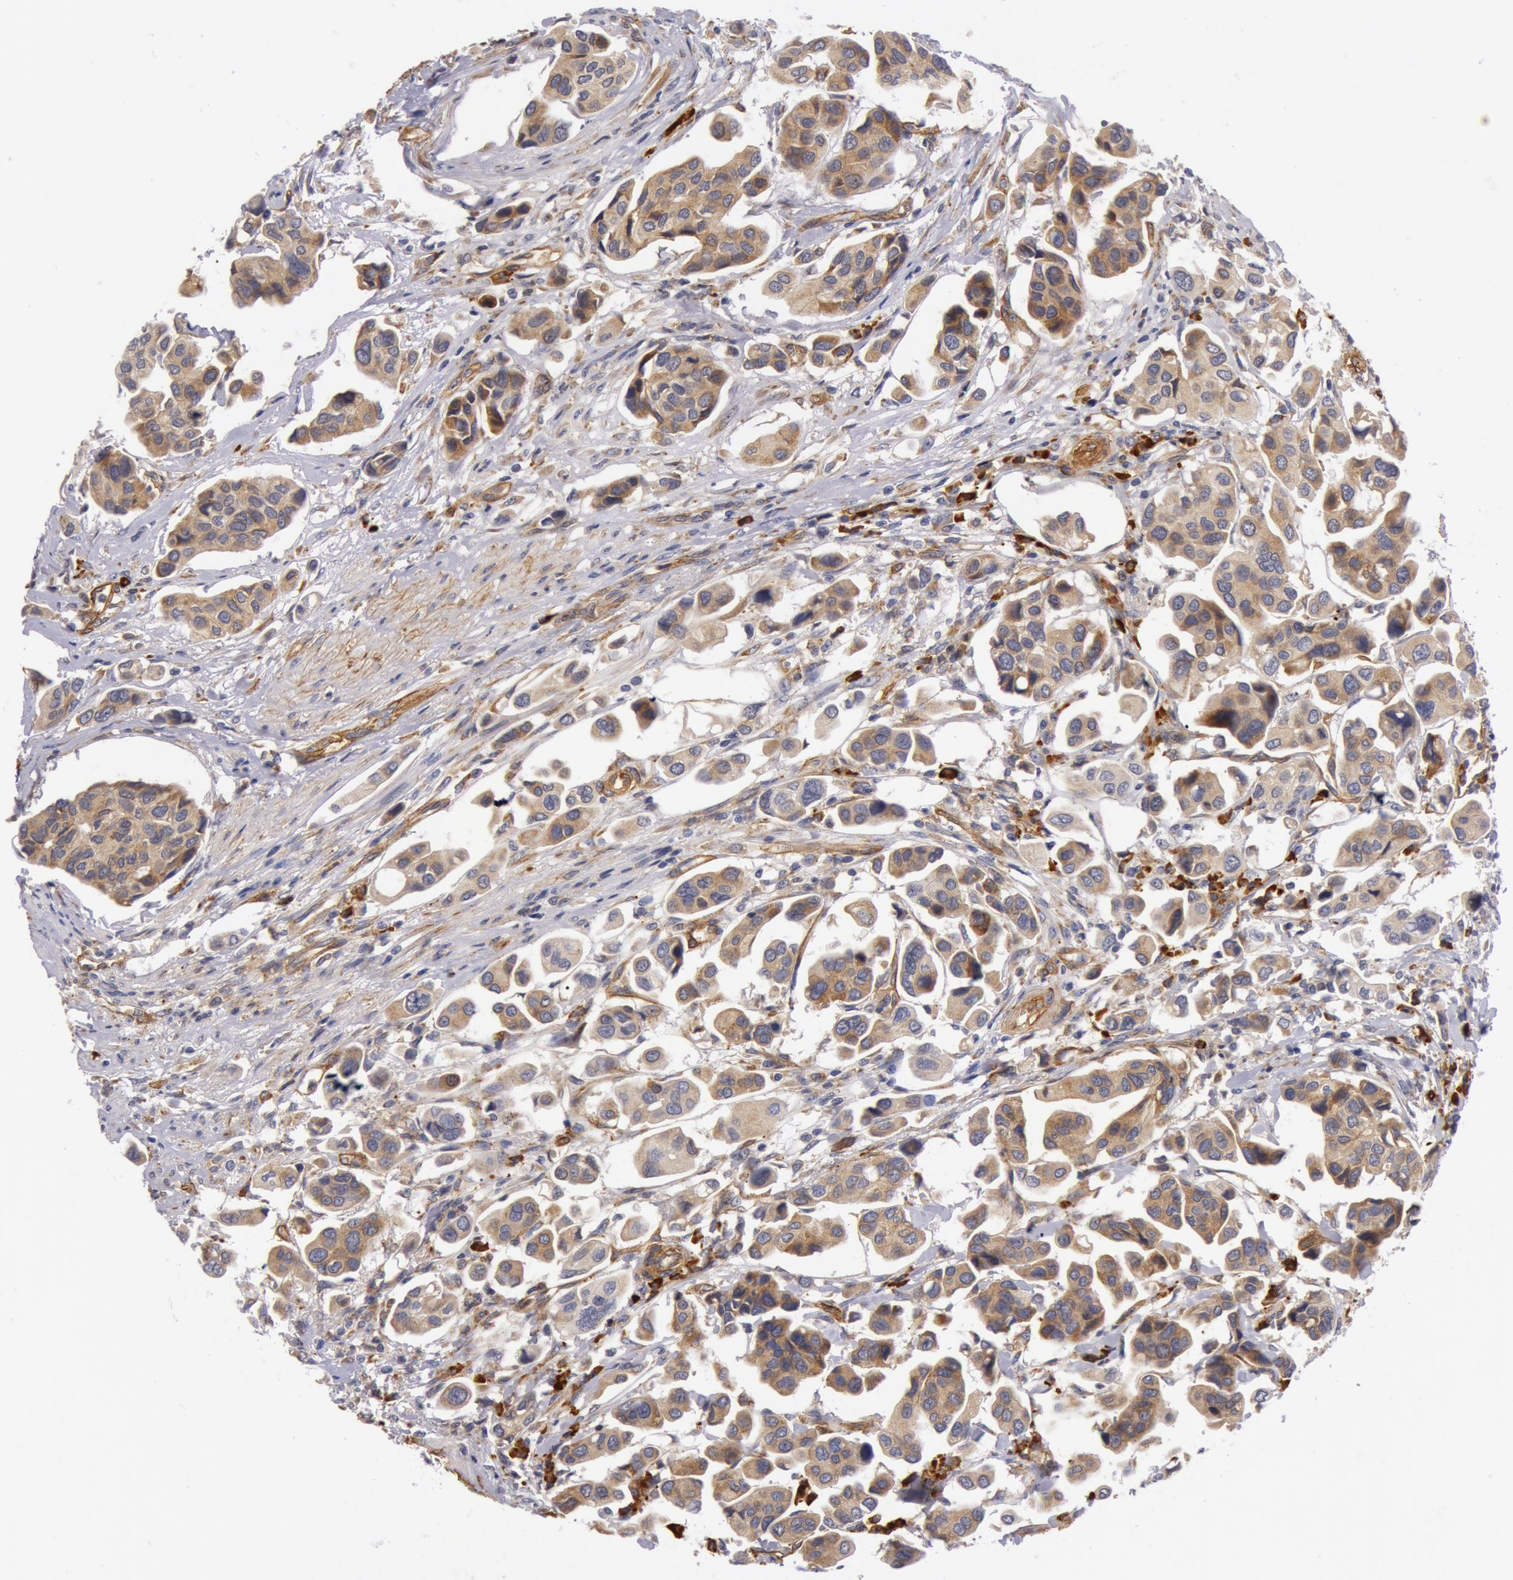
{"staining": {"intensity": "weak", "quantity": ">75%", "location": "cytoplasmic/membranous"}, "tissue": "urothelial cancer", "cell_type": "Tumor cells", "image_type": "cancer", "snomed": [{"axis": "morphology", "description": "Adenocarcinoma, NOS"}, {"axis": "topography", "description": "Urinary bladder"}], "caption": "Urothelial cancer was stained to show a protein in brown. There is low levels of weak cytoplasmic/membranous expression in about >75% of tumor cells.", "gene": "IL23A", "patient": {"sex": "male", "age": 61}}